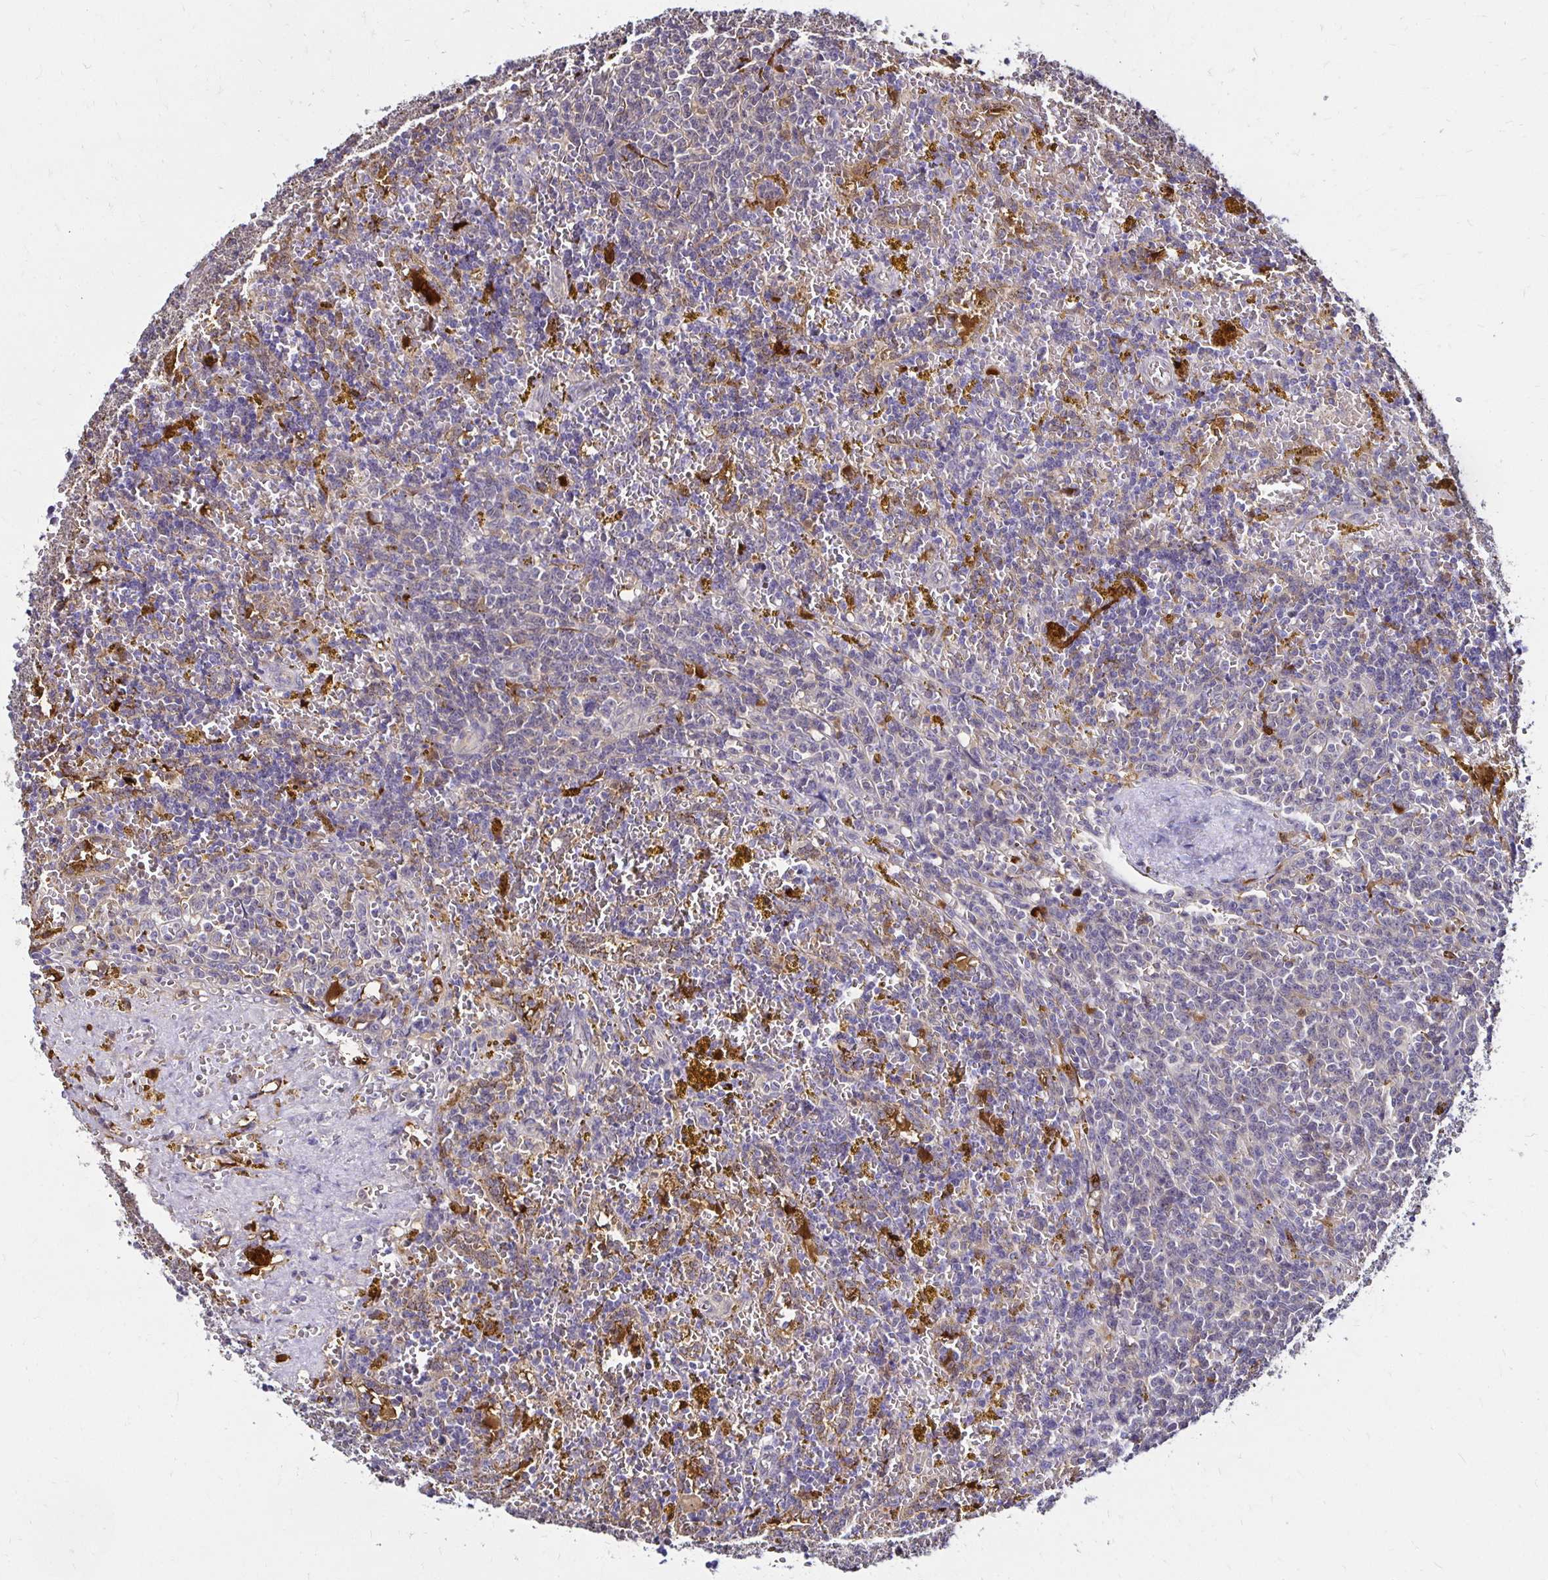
{"staining": {"intensity": "negative", "quantity": "none", "location": "none"}, "tissue": "lymphoma", "cell_type": "Tumor cells", "image_type": "cancer", "snomed": [{"axis": "morphology", "description": "Malignant lymphoma, non-Hodgkin's type, Low grade"}, {"axis": "topography", "description": "Spleen"}, {"axis": "topography", "description": "Lymph node"}], "caption": "The image displays no significant expression in tumor cells of lymphoma.", "gene": "TXN", "patient": {"sex": "female", "age": 66}}